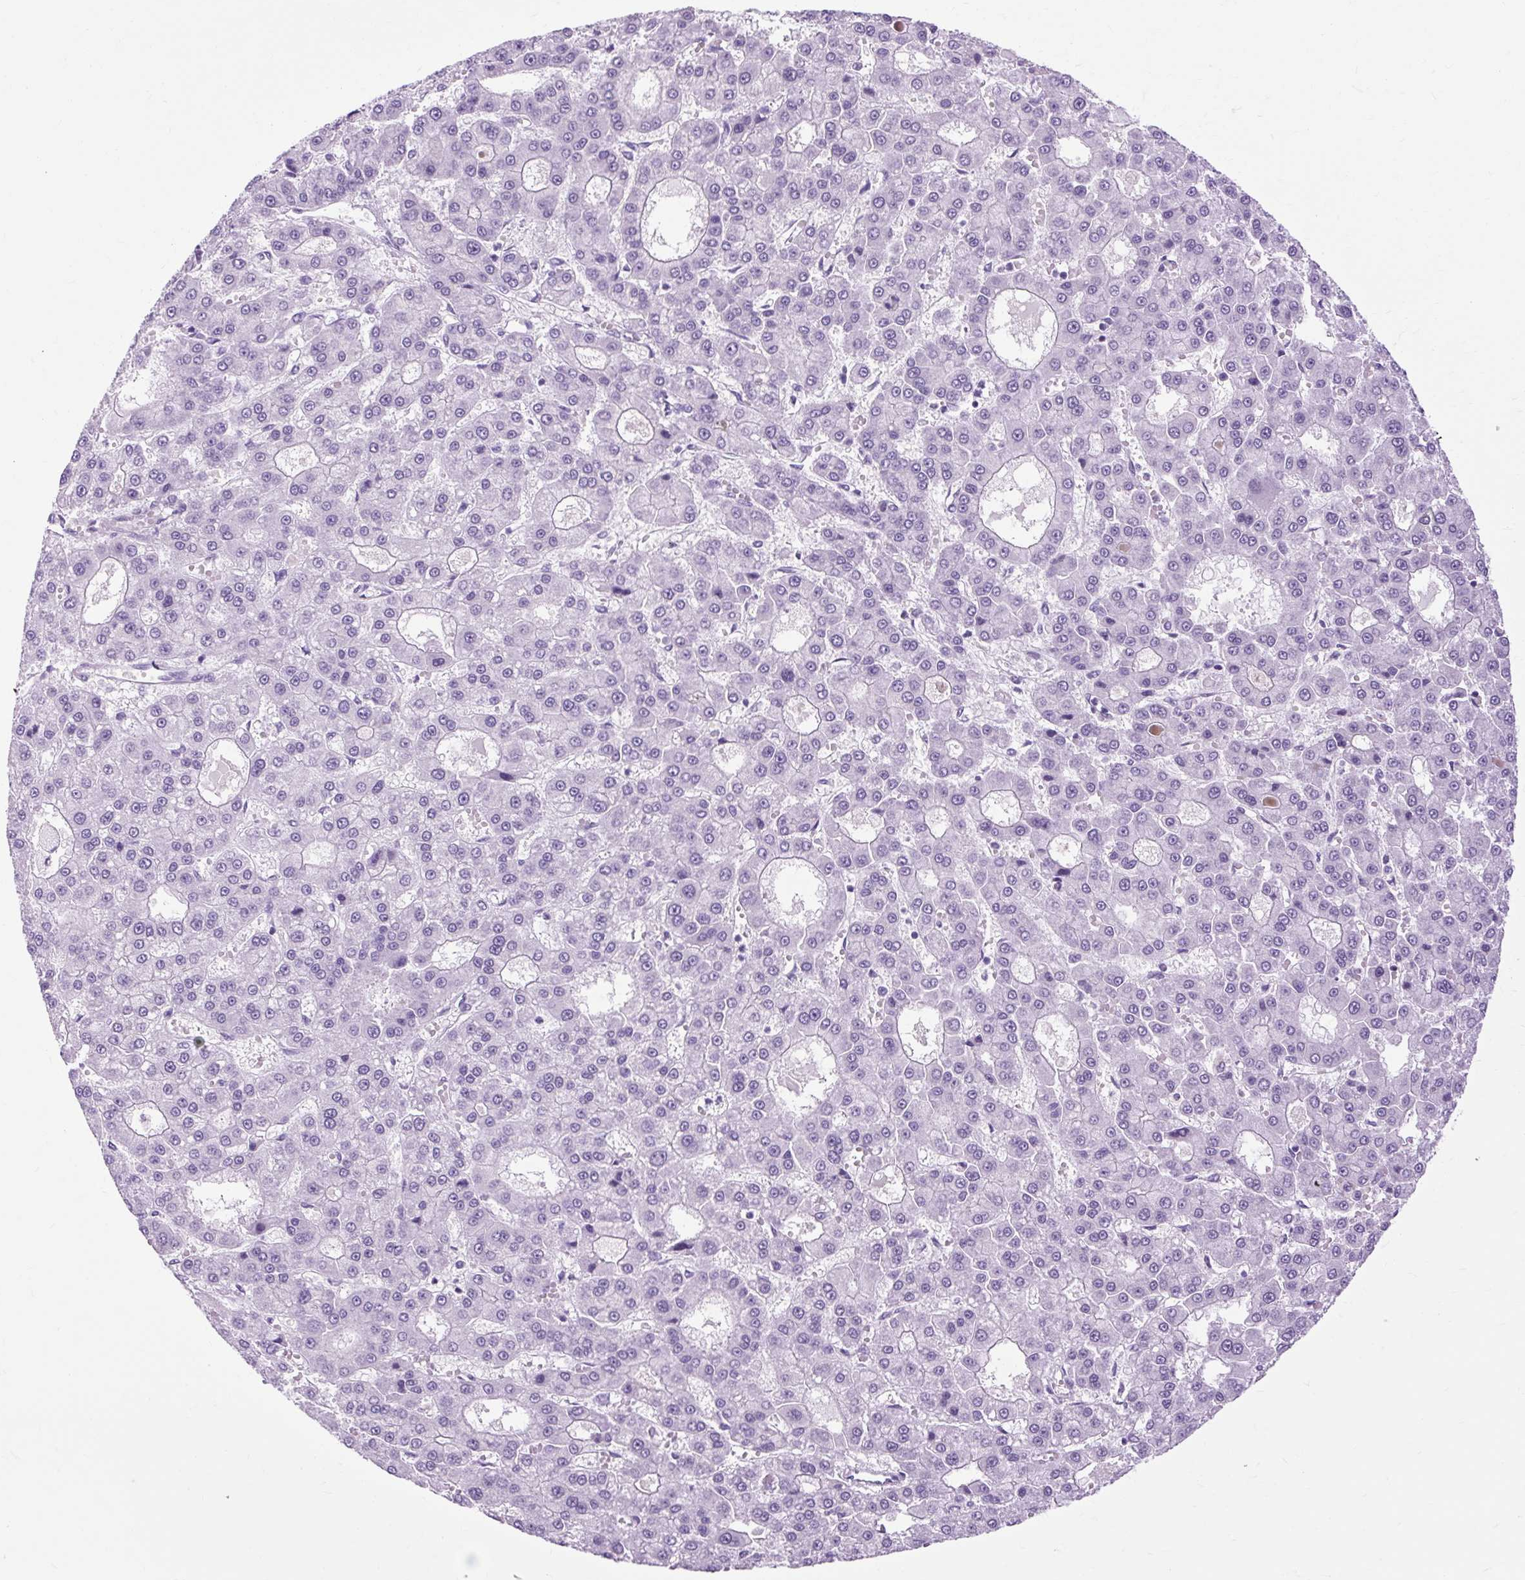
{"staining": {"intensity": "negative", "quantity": "none", "location": "none"}, "tissue": "liver cancer", "cell_type": "Tumor cells", "image_type": "cancer", "snomed": [{"axis": "morphology", "description": "Carcinoma, Hepatocellular, NOS"}, {"axis": "topography", "description": "Liver"}], "caption": "Tumor cells are negative for protein expression in human hepatocellular carcinoma (liver).", "gene": "OOEP", "patient": {"sex": "male", "age": 70}}